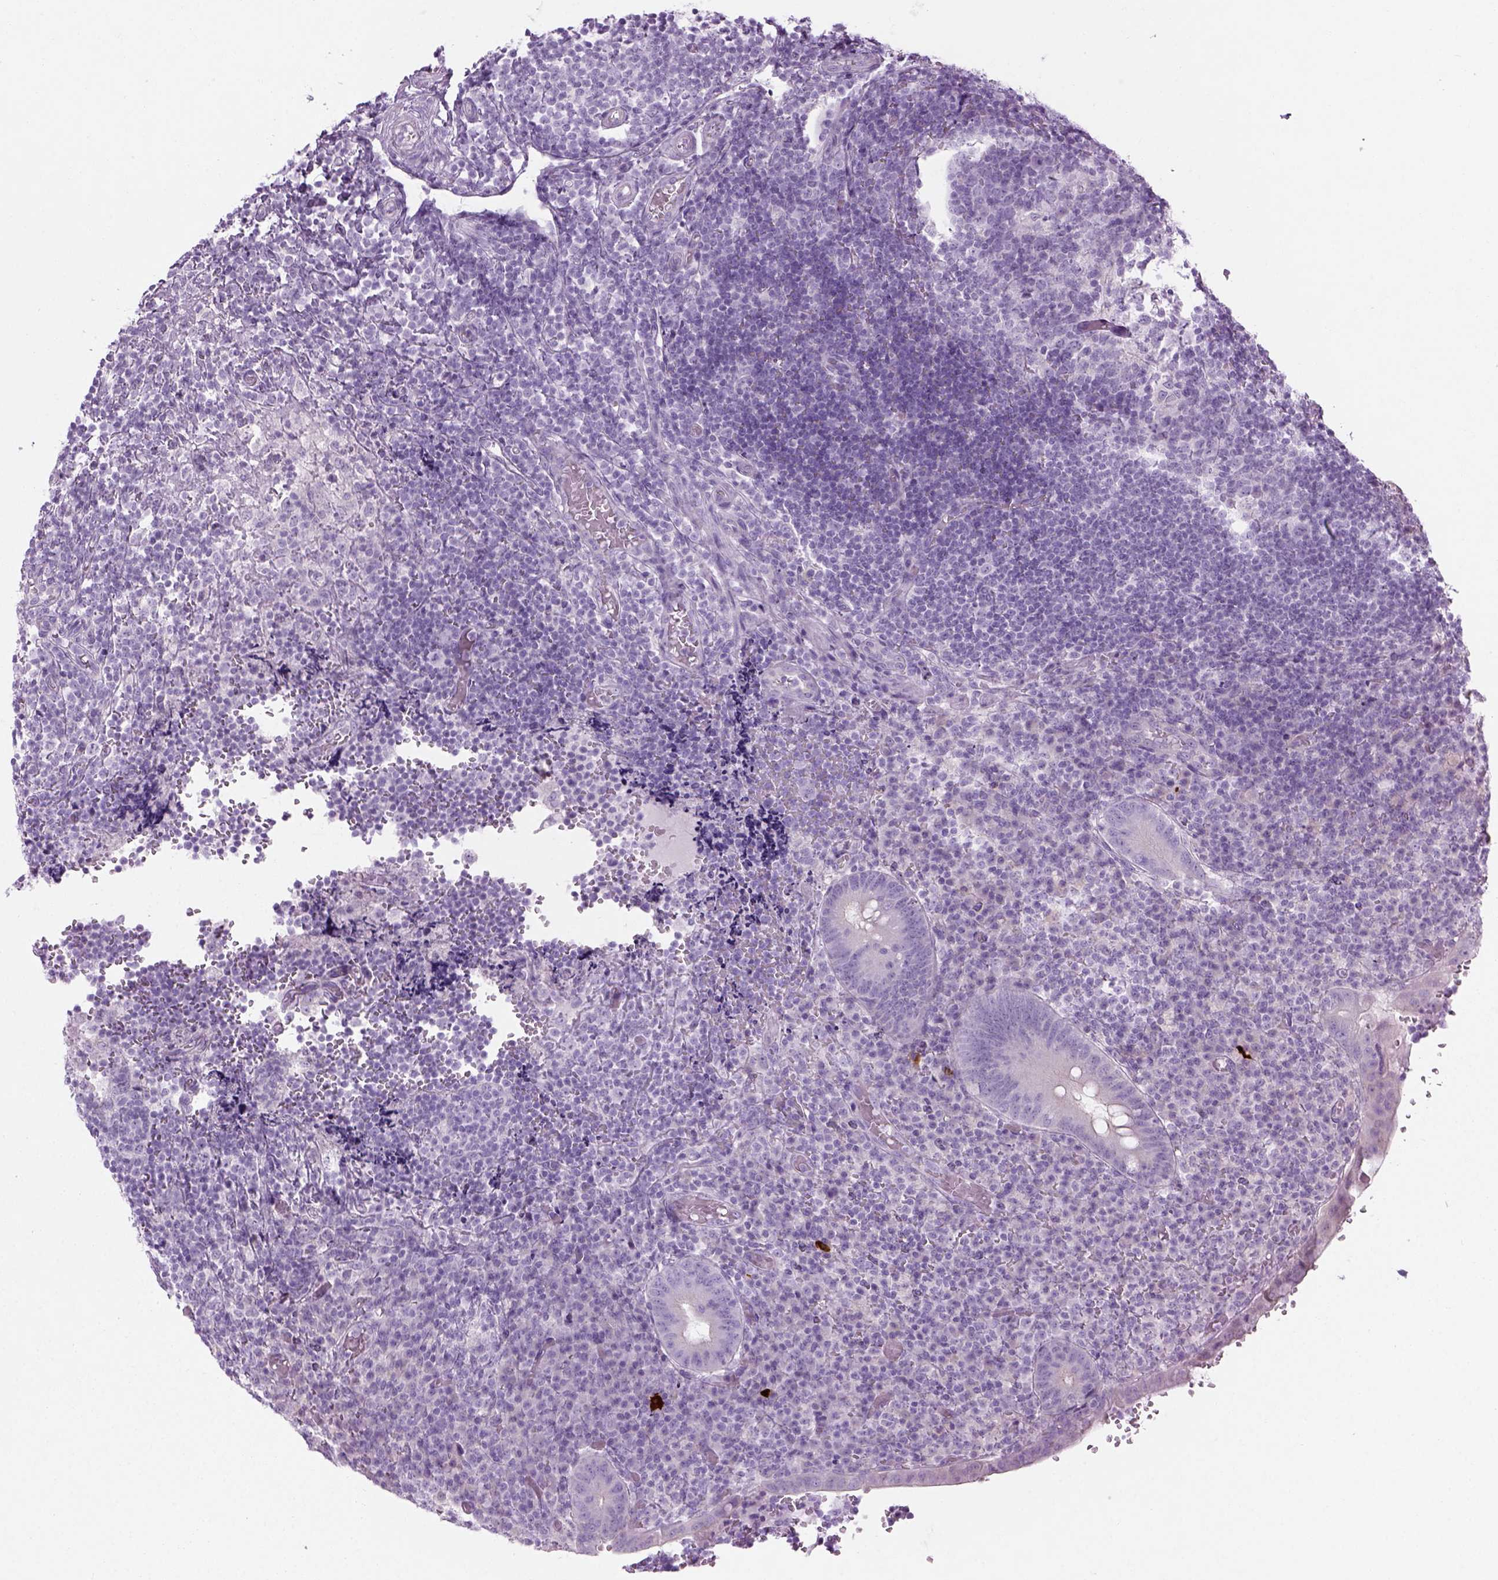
{"staining": {"intensity": "negative", "quantity": "none", "location": "none"}, "tissue": "appendix", "cell_type": "Glandular cells", "image_type": "normal", "snomed": [{"axis": "morphology", "description": "Normal tissue, NOS"}, {"axis": "topography", "description": "Appendix"}], "caption": "Immunohistochemical staining of benign human appendix exhibits no significant positivity in glandular cells. Brightfield microscopy of immunohistochemistry (IHC) stained with DAB (brown) and hematoxylin (blue), captured at high magnification.", "gene": "CIBAR2", "patient": {"sex": "male", "age": 18}}